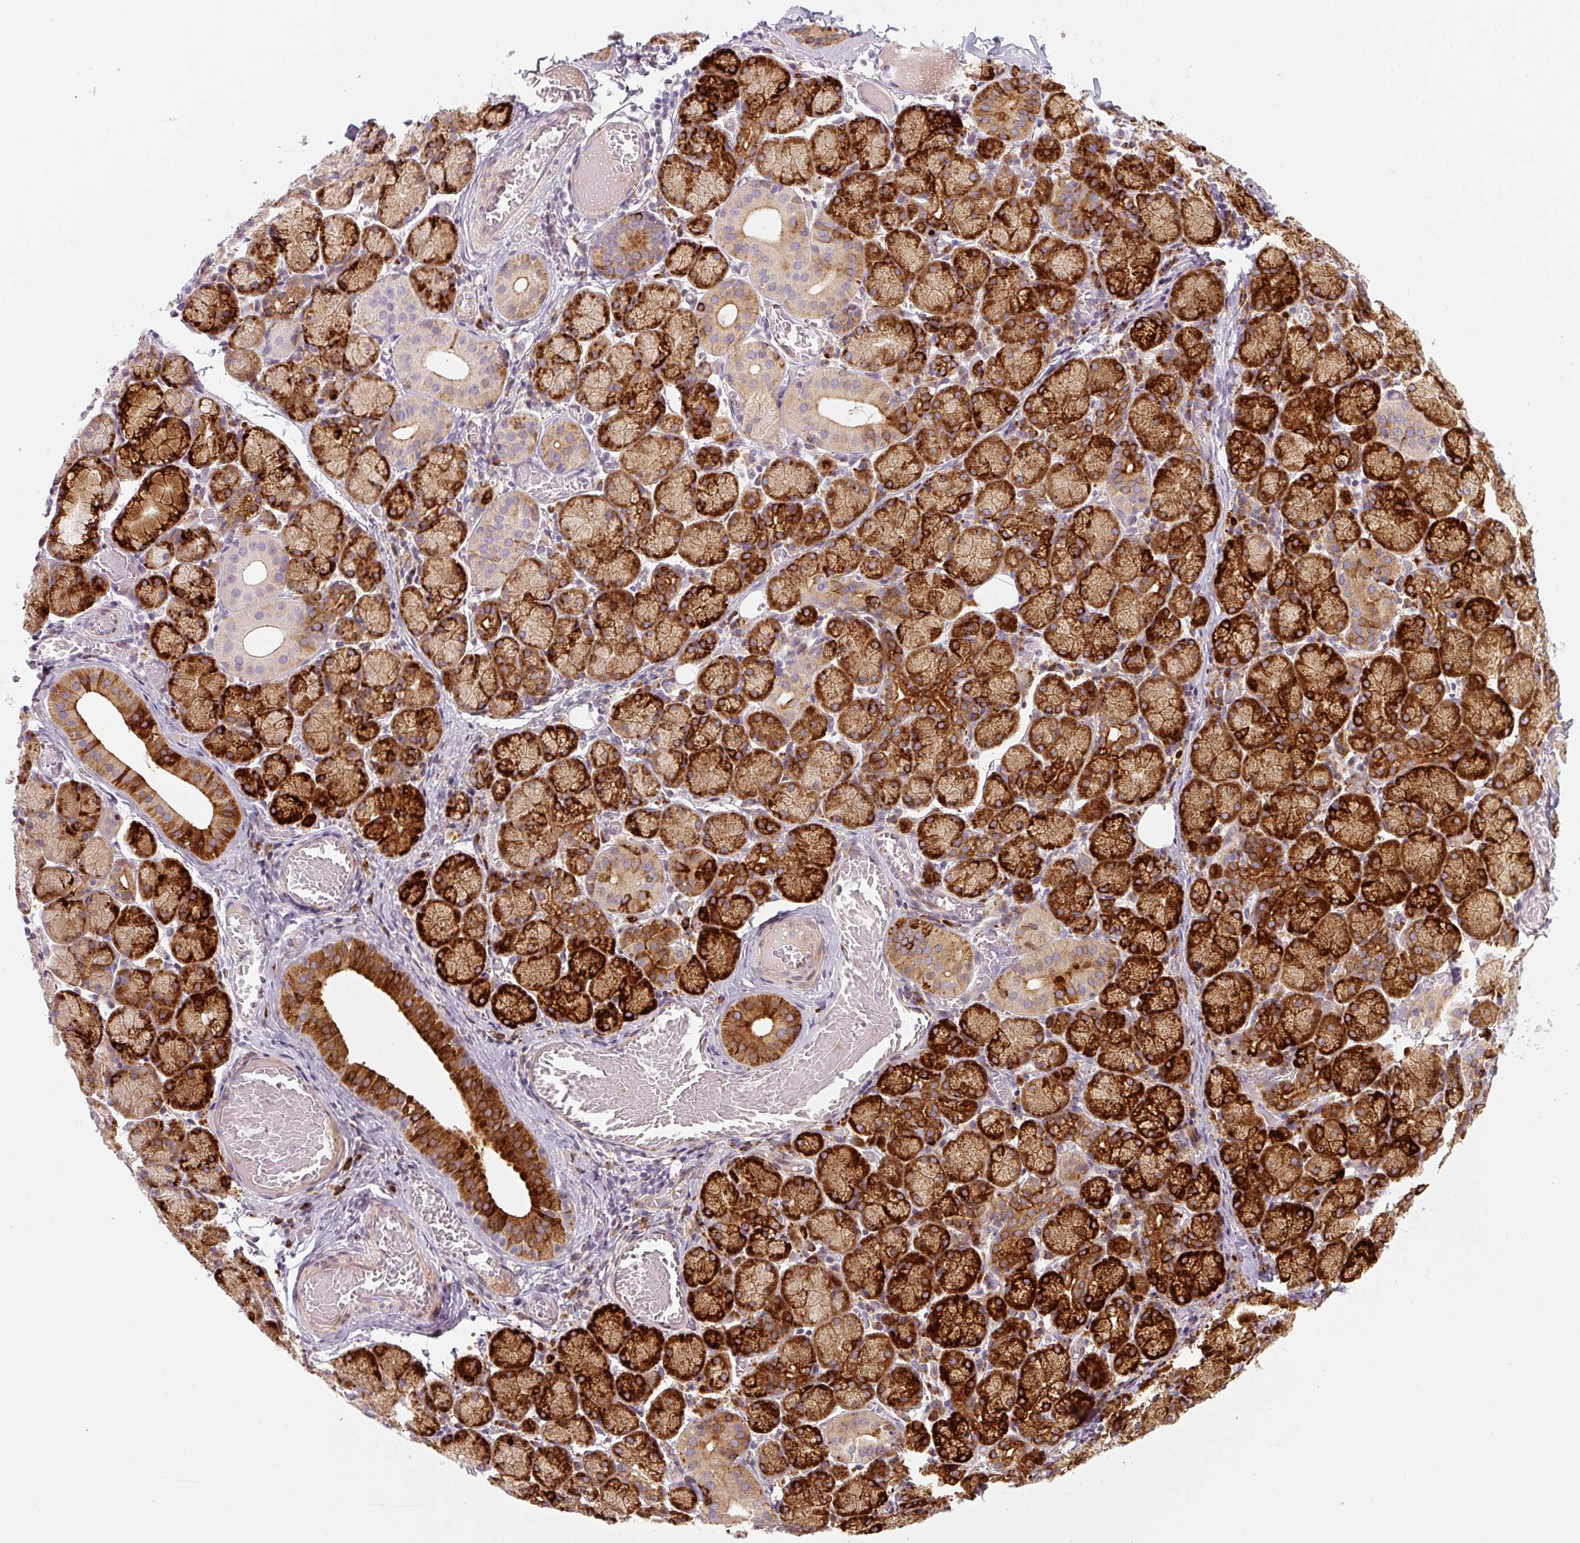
{"staining": {"intensity": "strong", "quantity": ">75%", "location": "cytoplasmic/membranous"}, "tissue": "salivary gland", "cell_type": "Glandular cells", "image_type": "normal", "snomed": [{"axis": "morphology", "description": "Normal tissue, NOS"}, {"axis": "topography", "description": "Salivary gland"}], "caption": "Immunohistochemistry (IHC) of normal salivary gland exhibits high levels of strong cytoplasmic/membranous expression in approximately >75% of glandular cells.", "gene": "DISP3", "patient": {"sex": "female", "age": 24}}